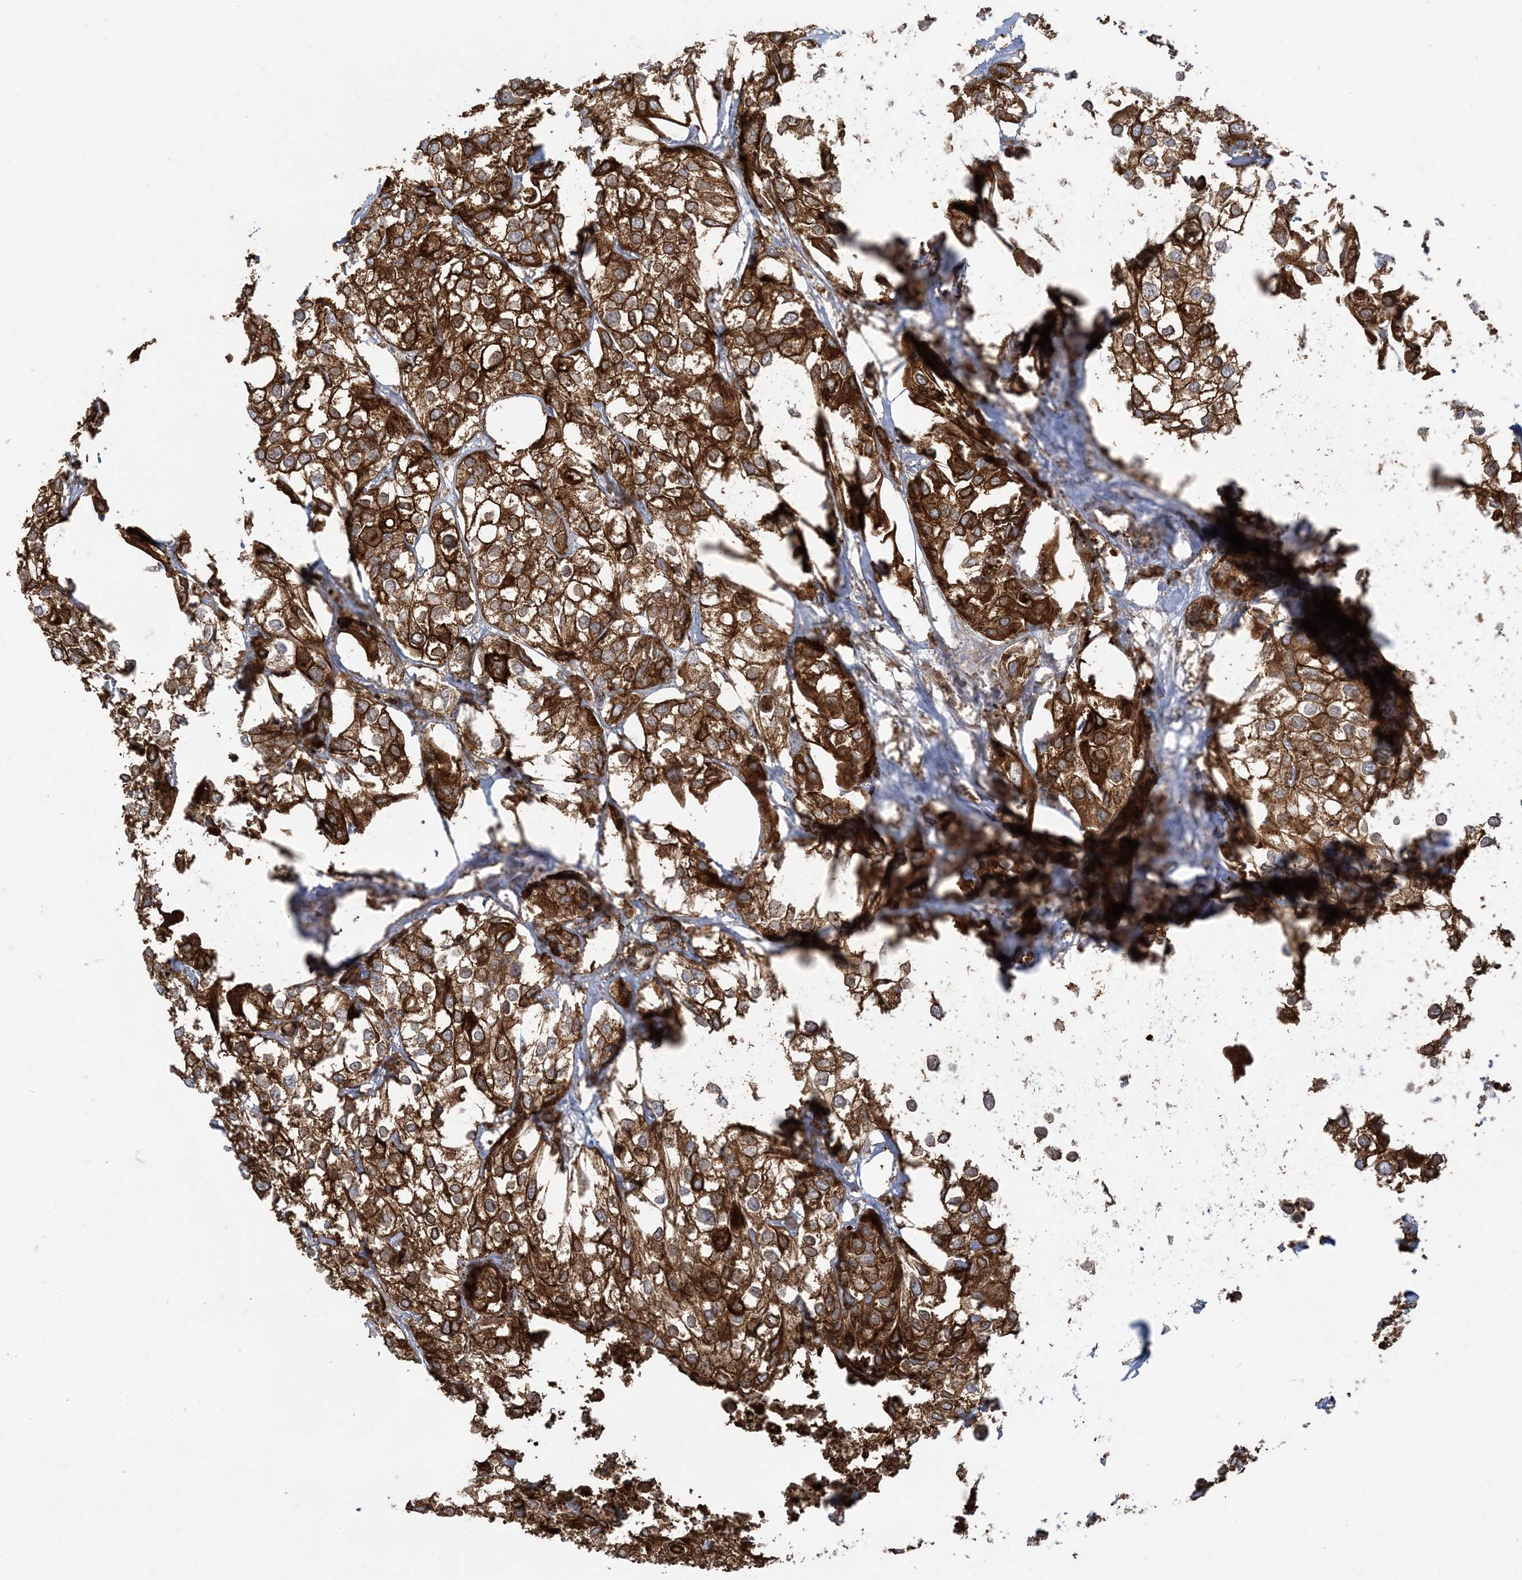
{"staining": {"intensity": "strong", "quantity": ">75%", "location": "cytoplasmic/membranous"}, "tissue": "urothelial cancer", "cell_type": "Tumor cells", "image_type": "cancer", "snomed": [{"axis": "morphology", "description": "Urothelial carcinoma, High grade"}, {"axis": "topography", "description": "Urinary bladder"}], "caption": "Immunohistochemistry (IHC) histopathology image of human urothelial carcinoma (high-grade) stained for a protein (brown), which shows high levels of strong cytoplasmic/membranous expression in about >75% of tumor cells.", "gene": "DERL3", "patient": {"sex": "male", "age": 64}}